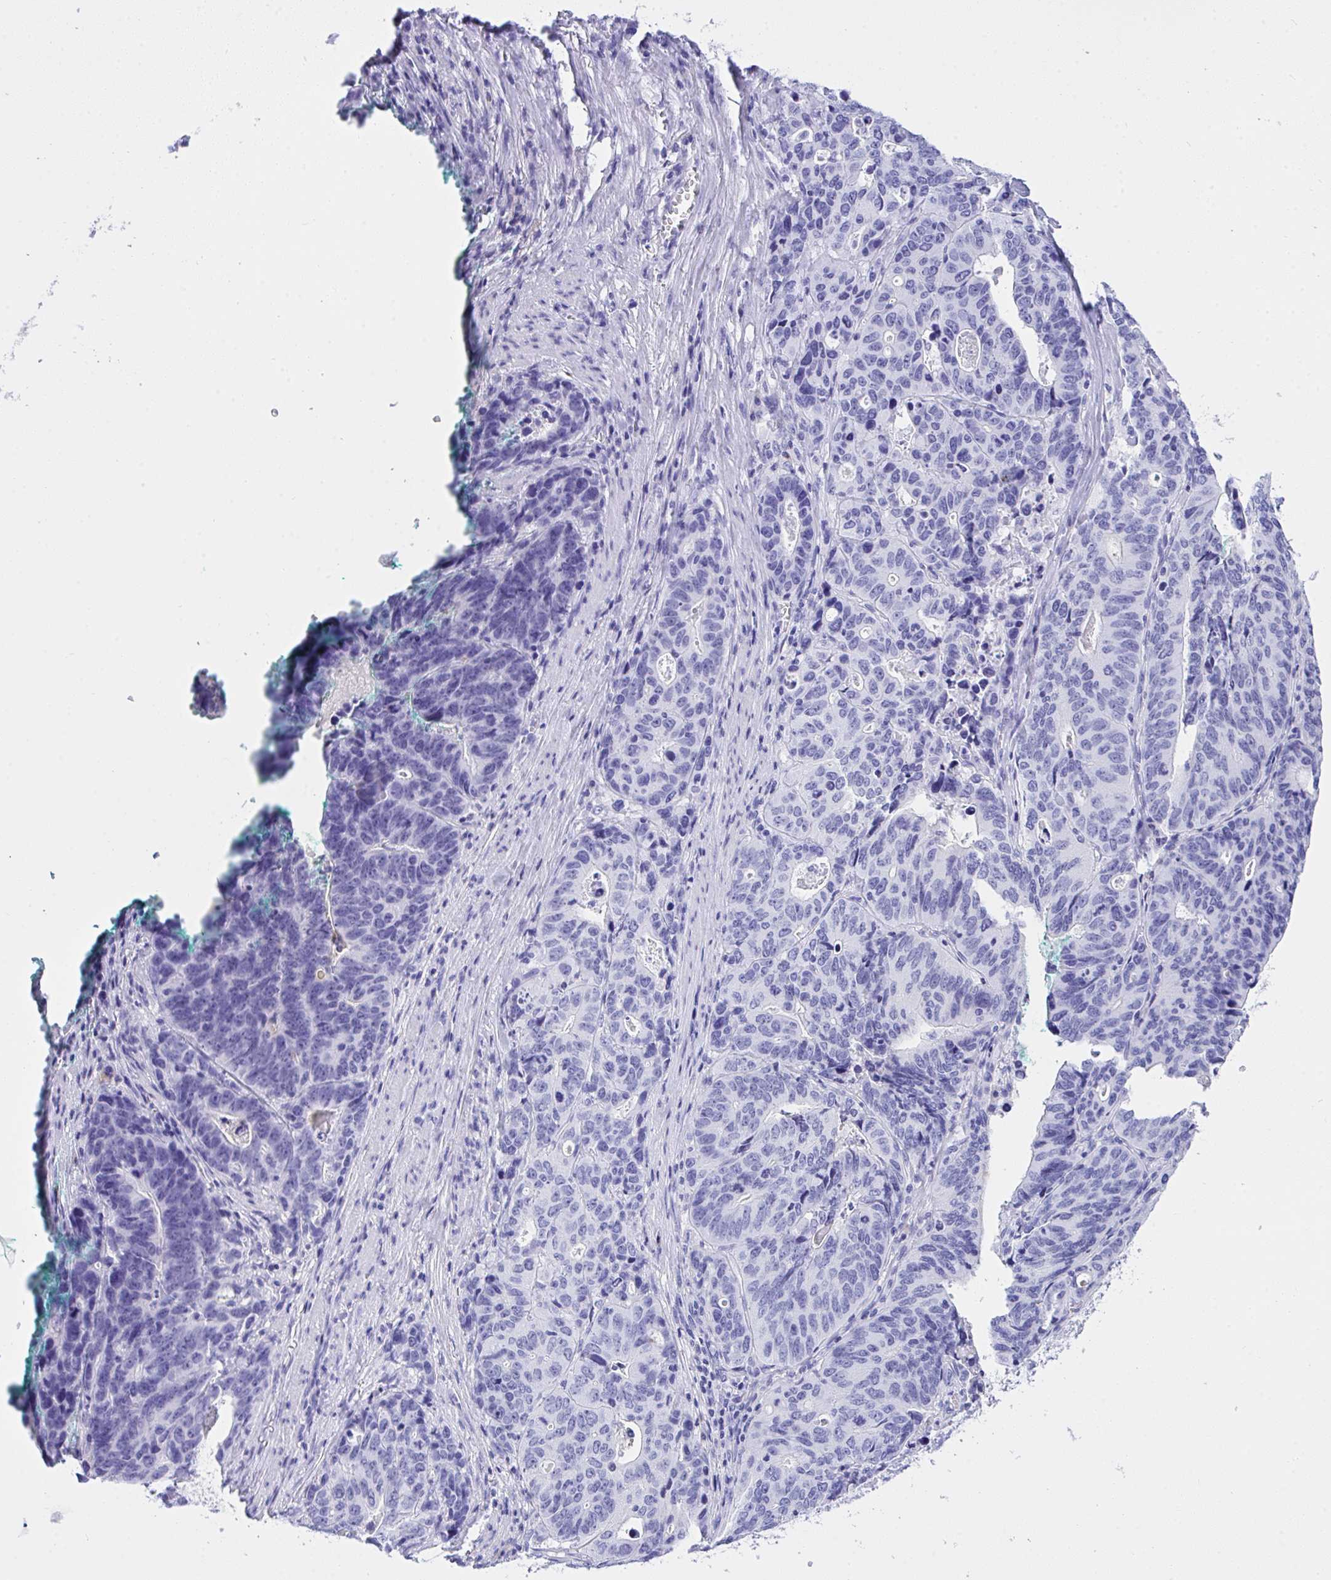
{"staining": {"intensity": "negative", "quantity": "none", "location": "none"}, "tissue": "stomach cancer", "cell_type": "Tumor cells", "image_type": "cancer", "snomed": [{"axis": "morphology", "description": "Adenocarcinoma, NOS"}, {"axis": "topography", "description": "Stomach, upper"}], "caption": "Human stomach adenocarcinoma stained for a protein using immunohistochemistry (IHC) demonstrates no expression in tumor cells.", "gene": "AKR1D1", "patient": {"sex": "female", "age": 67}}